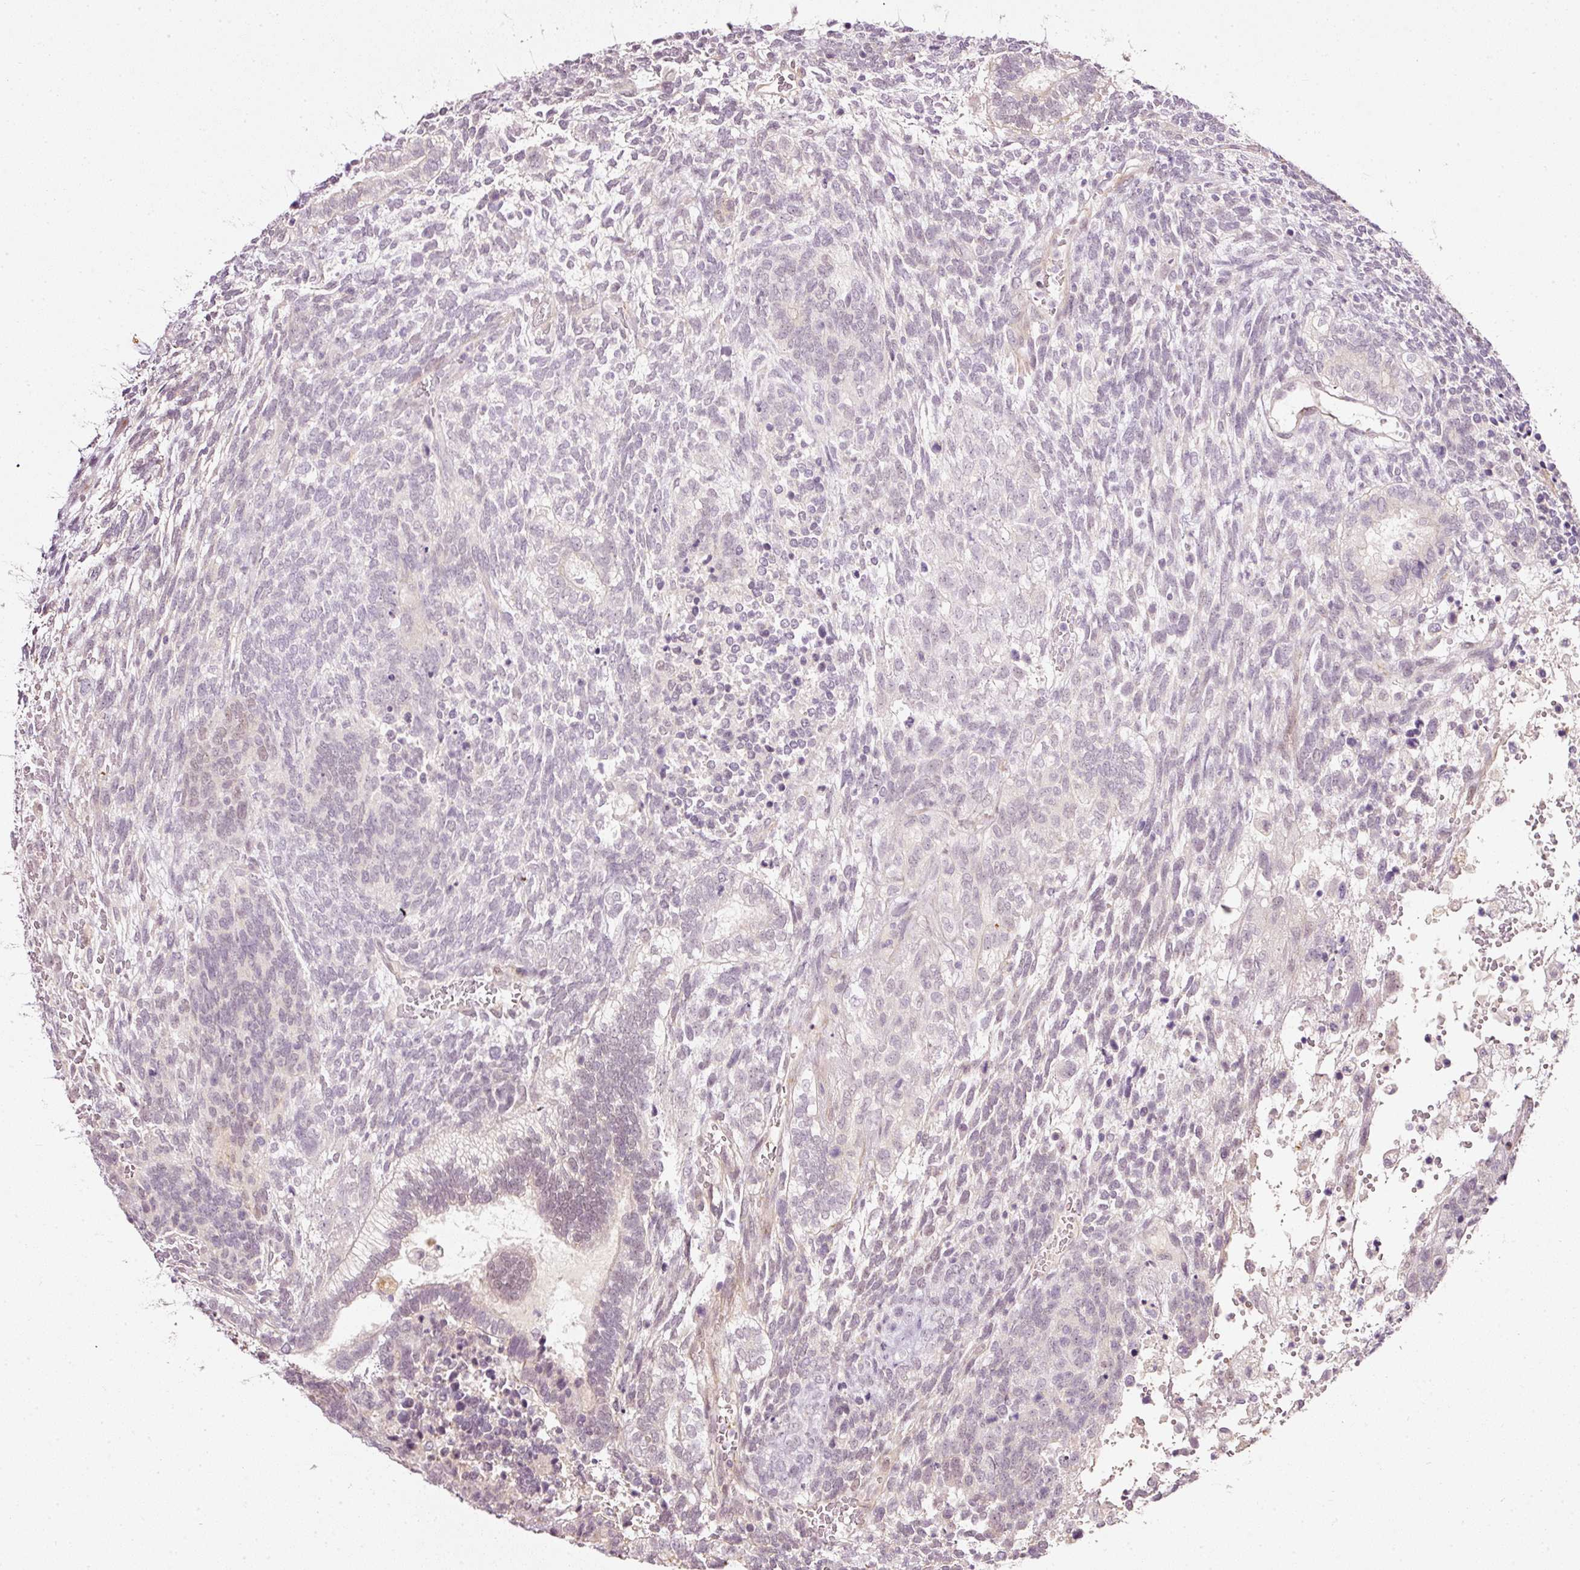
{"staining": {"intensity": "negative", "quantity": "none", "location": "none"}, "tissue": "testis cancer", "cell_type": "Tumor cells", "image_type": "cancer", "snomed": [{"axis": "morphology", "description": "Carcinoma, Embryonal, NOS"}, {"axis": "topography", "description": "Testis"}], "caption": "There is no significant expression in tumor cells of testis cancer.", "gene": "TOGARAM1", "patient": {"sex": "male", "age": 23}}